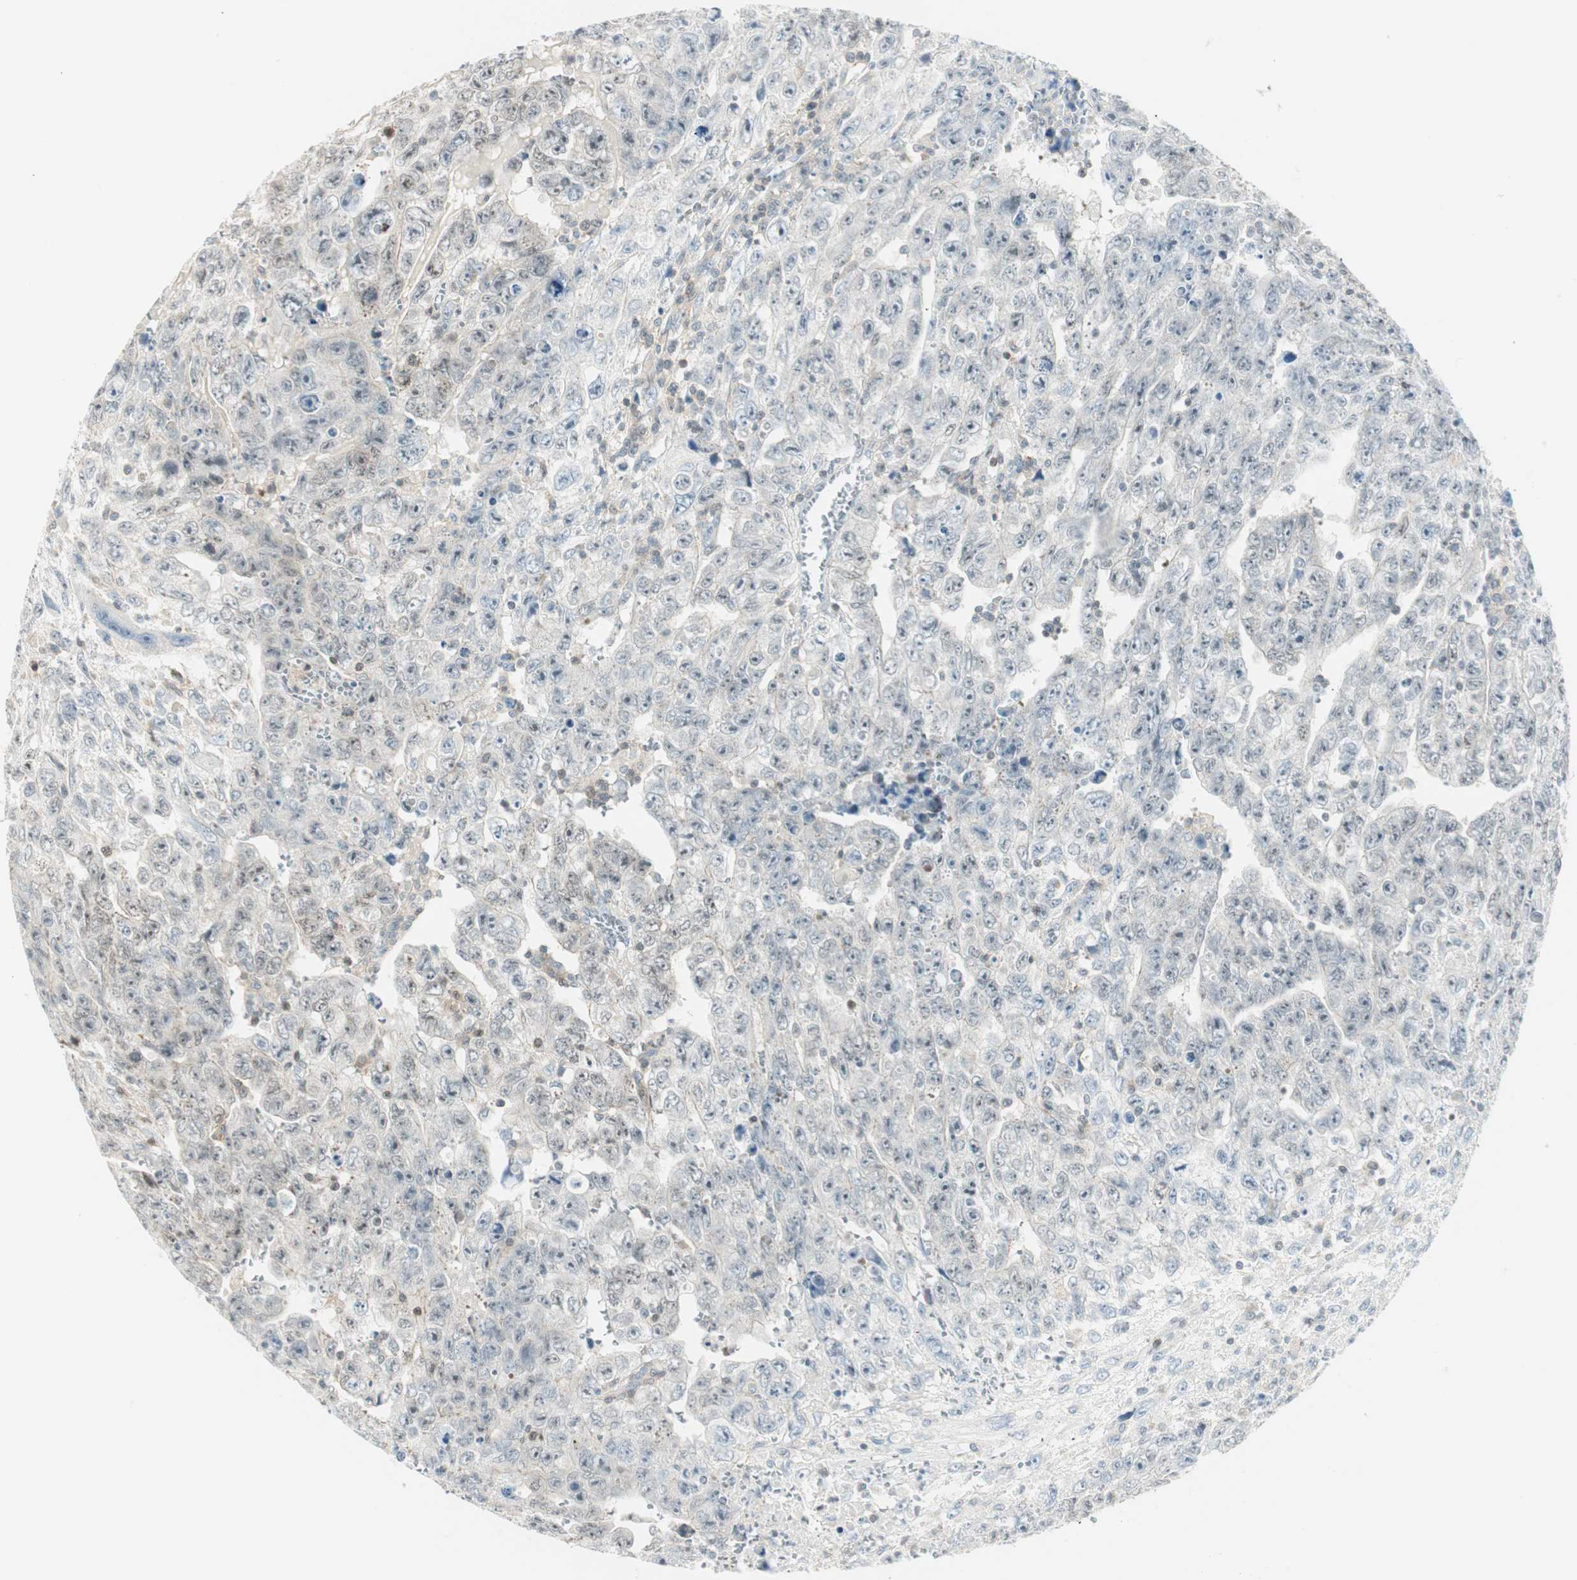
{"staining": {"intensity": "weak", "quantity": "25%-75%", "location": "cytoplasmic/membranous"}, "tissue": "testis cancer", "cell_type": "Tumor cells", "image_type": "cancer", "snomed": [{"axis": "morphology", "description": "Carcinoma, Embryonal, NOS"}, {"axis": "topography", "description": "Testis"}], "caption": "Weak cytoplasmic/membranous staining for a protein is seen in about 25%-75% of tumor cells of testis cancer (embryonal carcinoma) using immunohistochemistry.", "gene": "PPP1CA", "patient": {"sex": "male", "age": 28}}